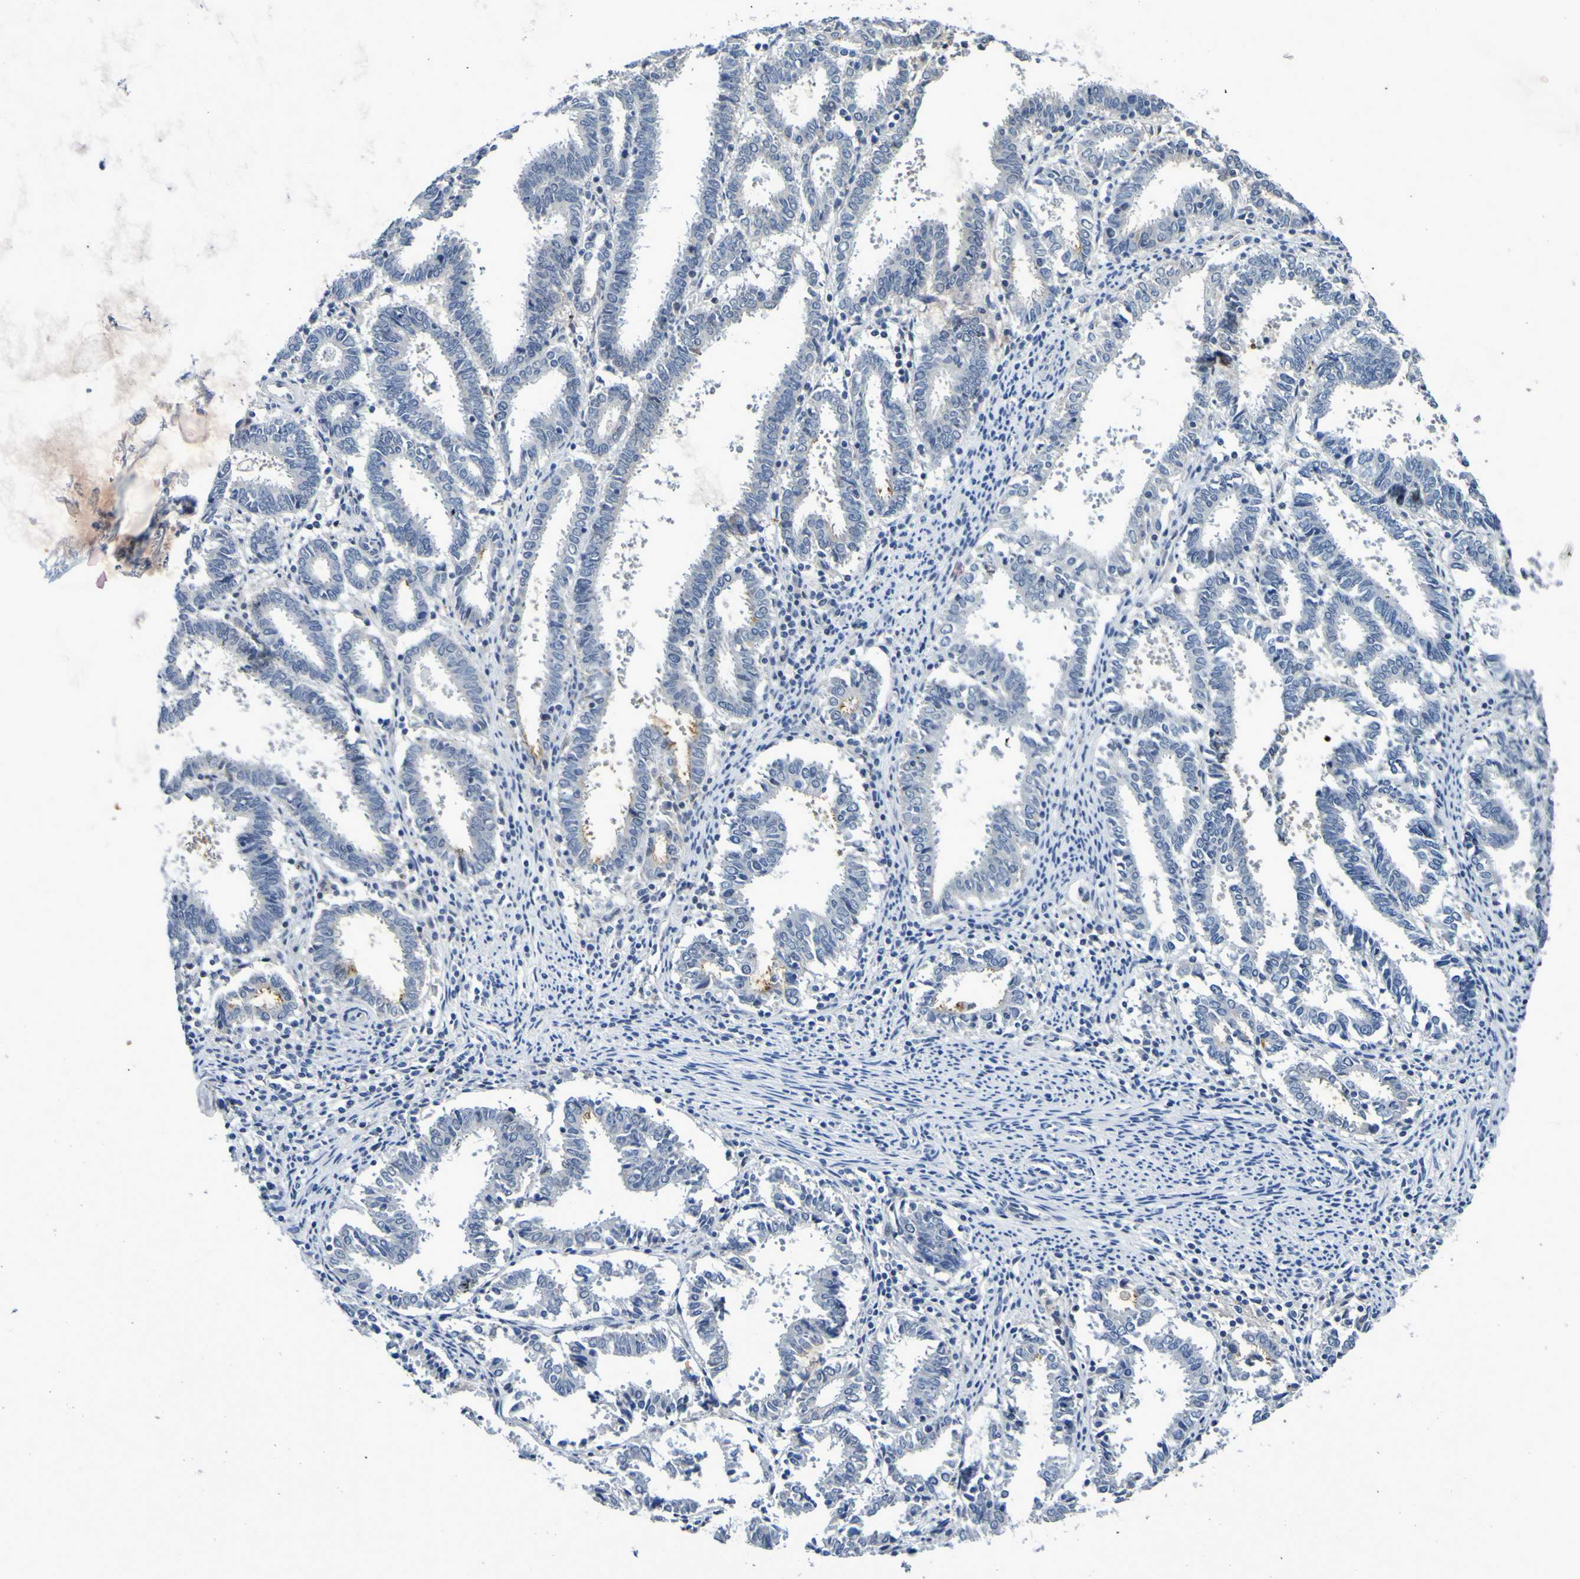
{"staining": {"intensity": "negative", "quantity": "none", "location": "none"}, "tissue": "endometrial cancer", "cell_type": "Tumor cells", "image_type": "cancer", "snomed": [{"axis": "morphology", "description": "Adenocarcinoma, NOS"}, {"axis": "topography", "description": "Uterus"}], "caption": "This is an IHC photomicrograph of endometrial cancer. There is no staining in tumor cells.", "gene": "VMA21", "patient": {"sex": "female", "age": 83}}